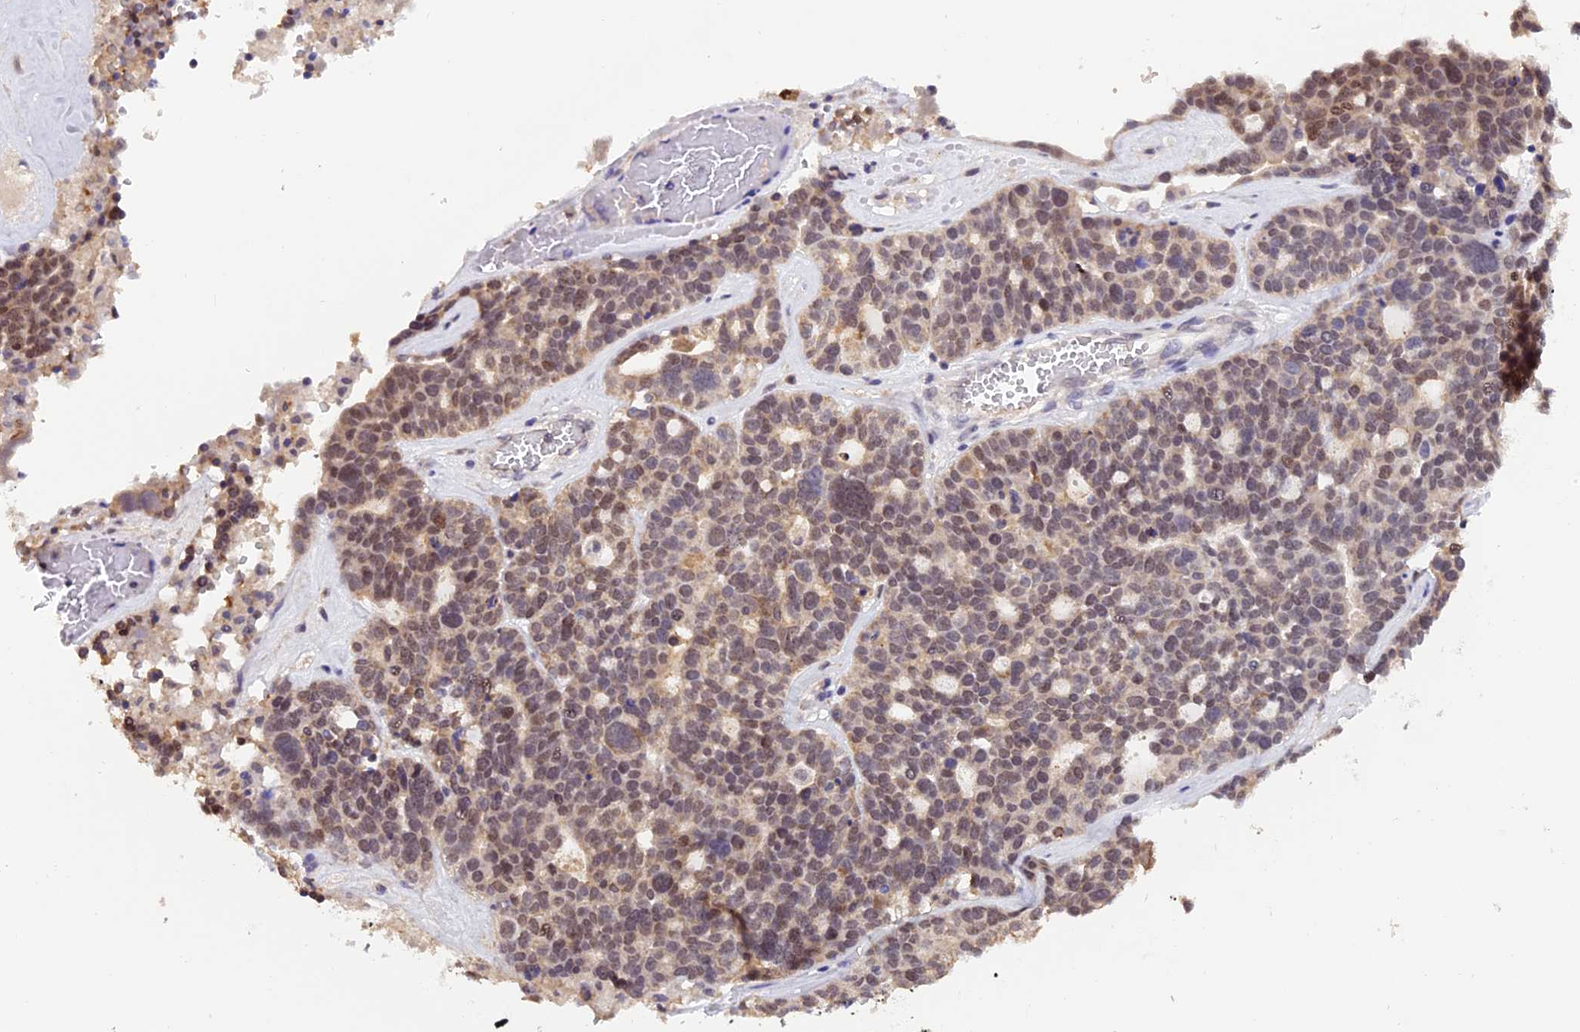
{"staining": {"intensity": "moderate", "quantity": "25%-75%", "location": "nuclear"}, "tissue": "ovarian cancer", "cell_type": "Tumor cells", "image_type": "cancer", "snomed": [{"axis": "morphology", "description": "Cystadenocarcinoma, serous, NOS"}, {"axis": "topography", "description": "Ovary"}], "caption": "This is a photomicrograph of IHC staining of ovarian cancer, which shows moderate expression in the nuclear of tumor cells.", "gene": "MNS1", "patient": {"sex": "female", "age": 59}}